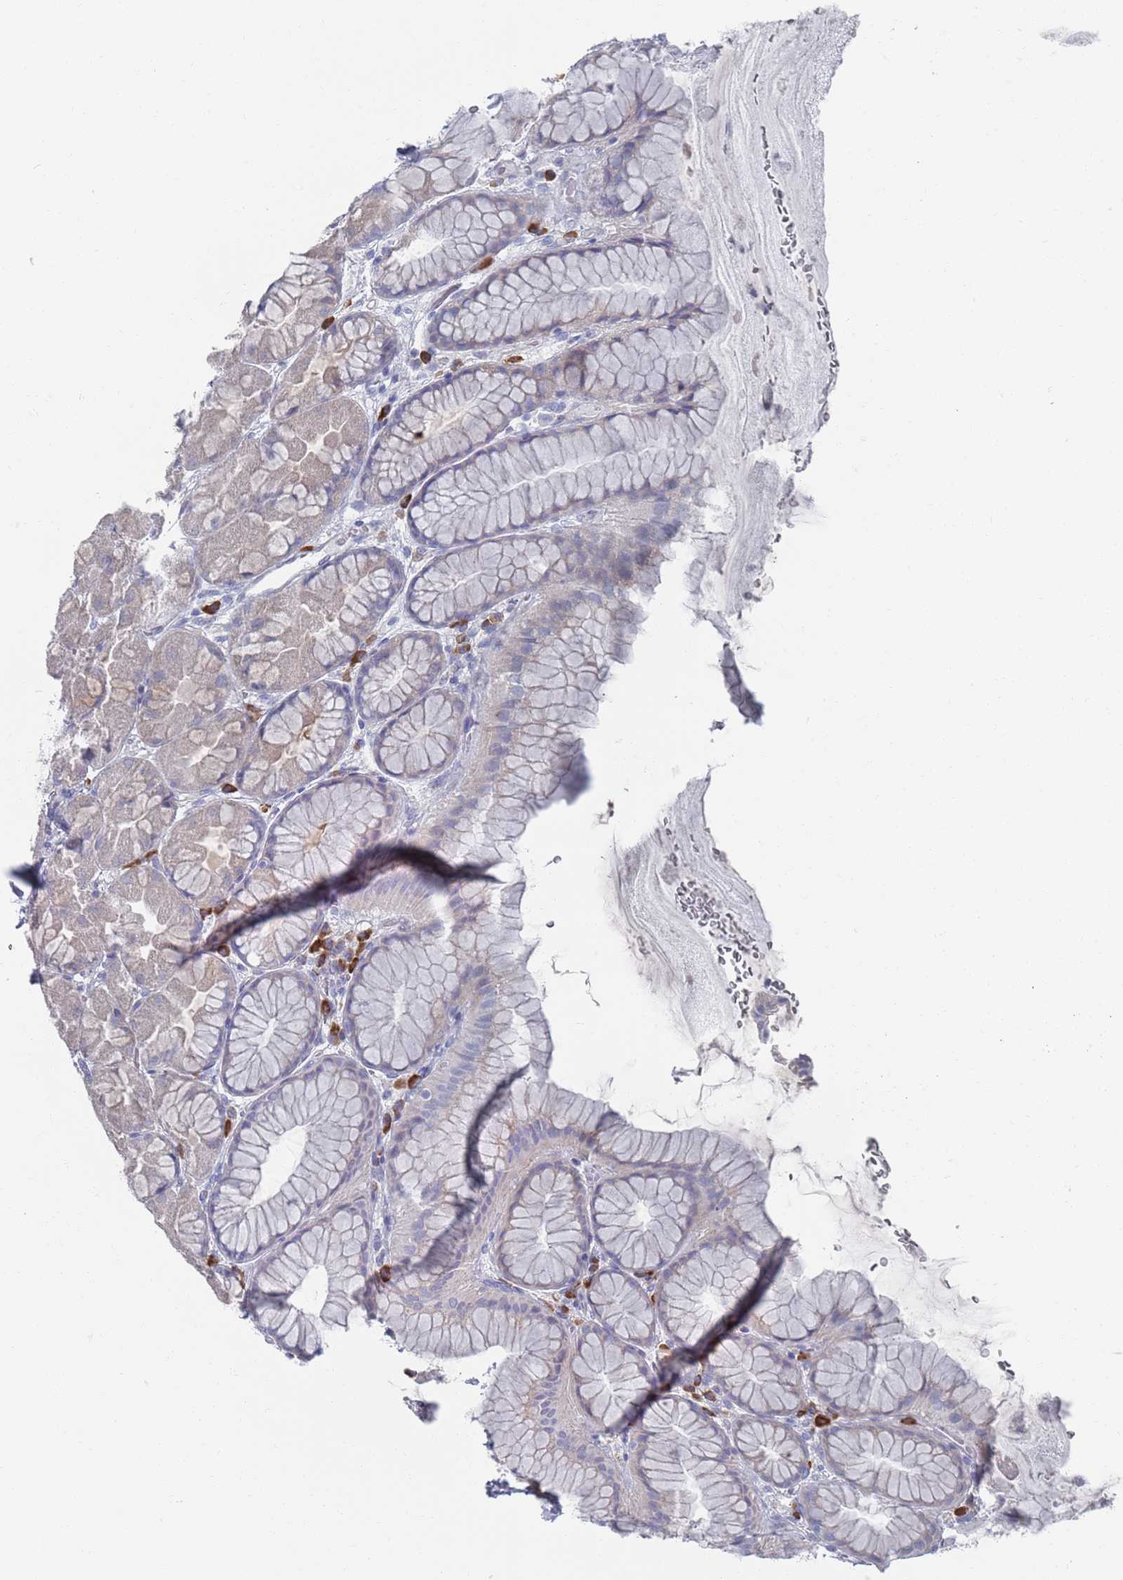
{"staining": {"intensity": "moderate", "quantity": "<25%", "location": "cytoplasmic/membranous"}, "tissue": "stomach", "cell_type": "Glandular cells", "image_type": "normal", "snomed": [{"axis": "morphology", "description": "Normal tissue, NOS"}, {"axis": "topography", "description": "Stomach"}], "caption": "Stomach stained with a brown dye exhibits moderate cytoplasmic/membranous positive expression in approximately <25% of glandular cells.", "gene": "MAT1A", "patient": {"sex": "male", "age": 57}}